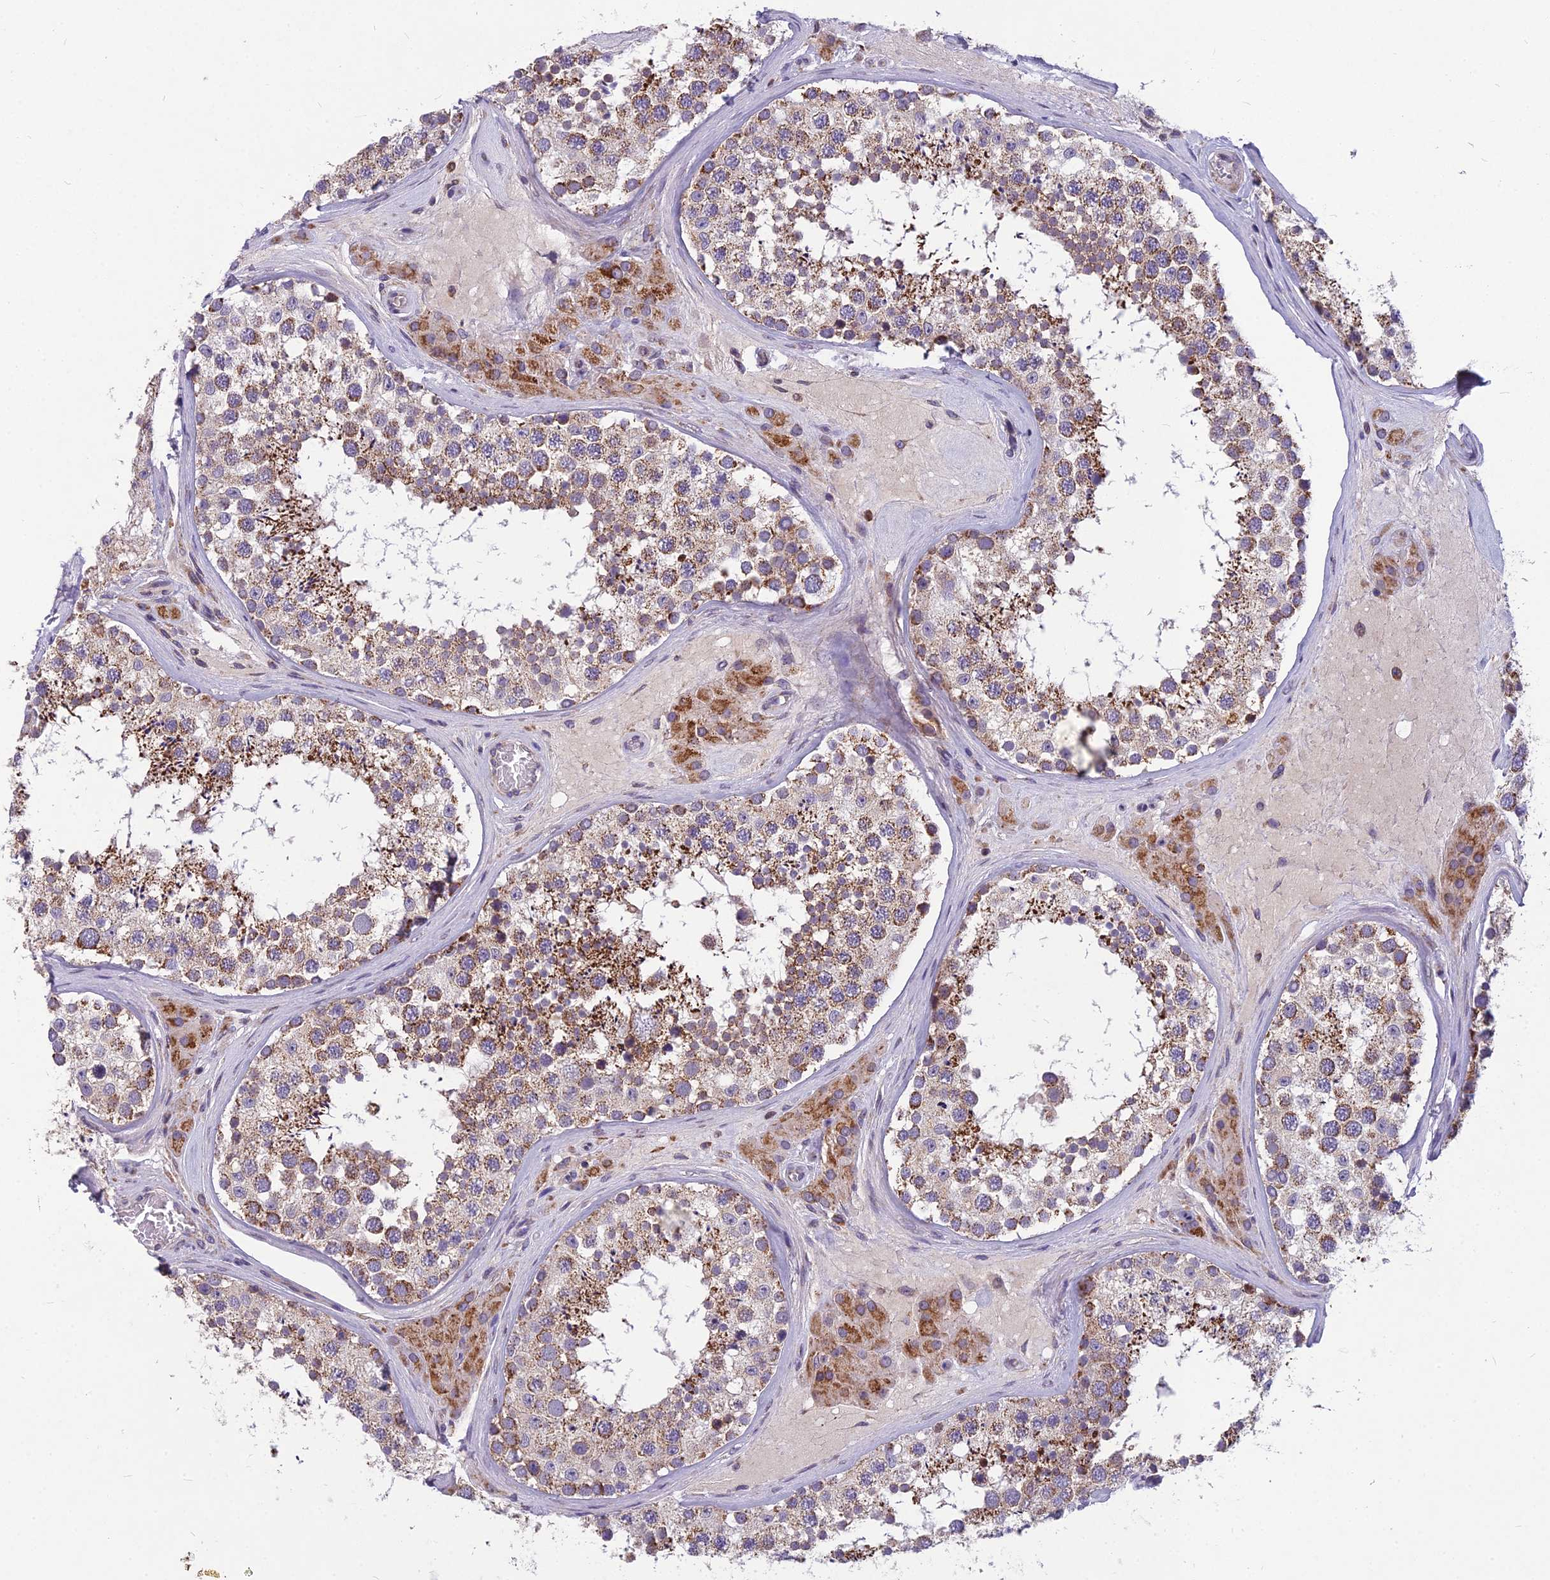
{"staining": {"intensity": "moderate", "quantity": ">75%", "location": "cytoplasmic/membranous"}, "tissue": "testis", "cell_type": "Cells in seminiferous ducts", "image_type": "normal", "snomed": [{"axis": "morphology", "description": "Normal tissue, NOS"}, {"axis": "topography", "description": "Testis"}], "caption": "High-power microscopy captured an IHC photomicrograph of benign testis, revealing moderate cytoplasmic/membranous positivity in approximately >75% of cells in seminiferous ducts.", "gene": "ENSG00000188897", "patient": {"sex": "male", "age": 46}}